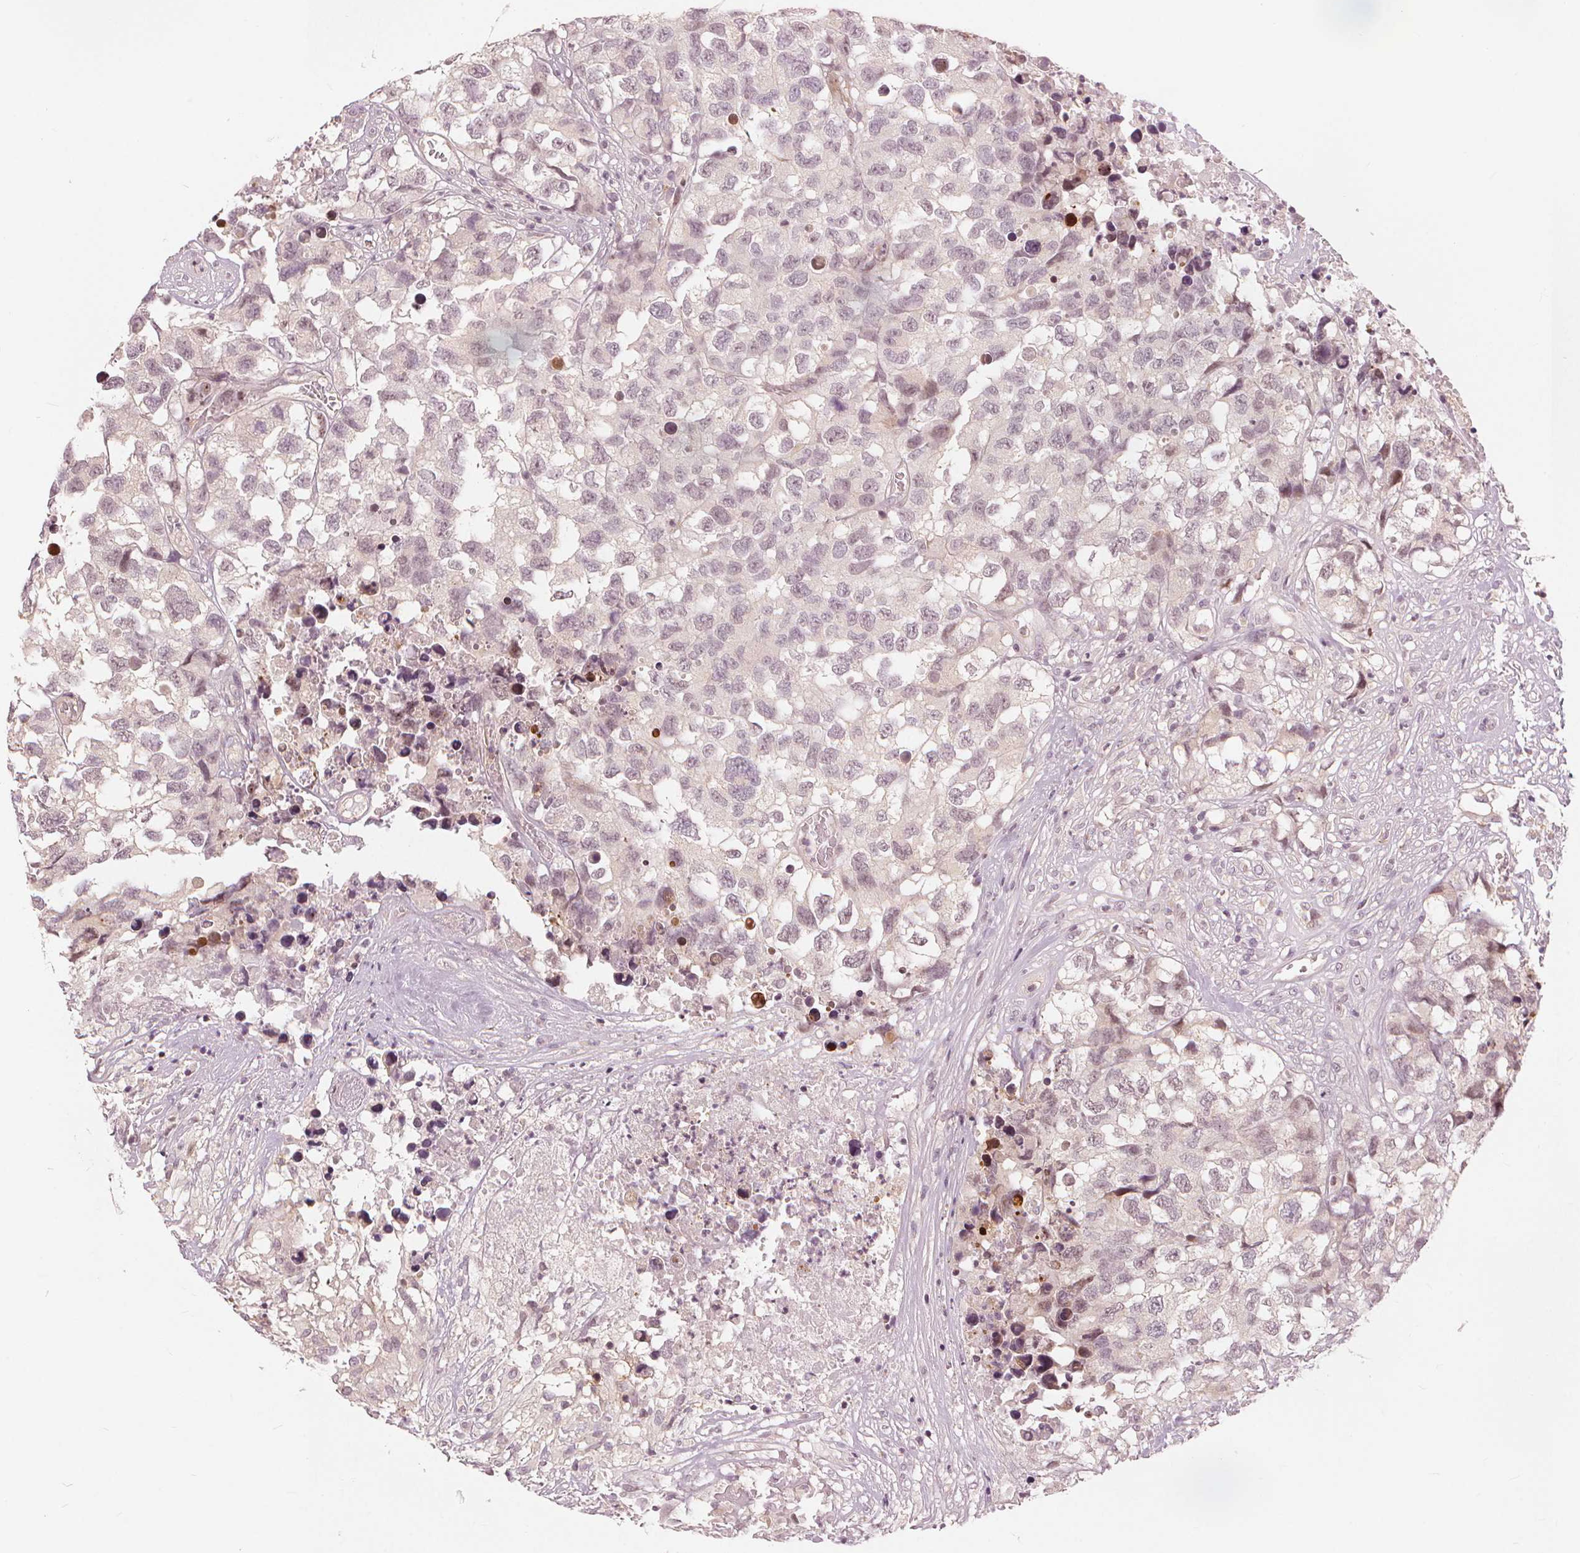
{"staining": {"intensity": "weak", "quantity": "<25%", "location": "nuclear"}, "tissue": "testis cancer", "cell_type": "Tumor cells", "image_type": "cancer", "snomed": [{"axis": "morphology", "description": "Carcinoma, Embryonal, NOS"}, {"axis": "topography", "description": "Testis"}], "caption": "Immunohistochemistry photomicrograph of neoplastic tissue: embryonal carcinoma (testis) stained with DAB displays no significant protein staining in tumor cells. (Immunohistochemistry (ihc), brightfield microscopy, high magnification).", "gene": "SLC34A1", "patient": {"sex": "male", "age": 83}}